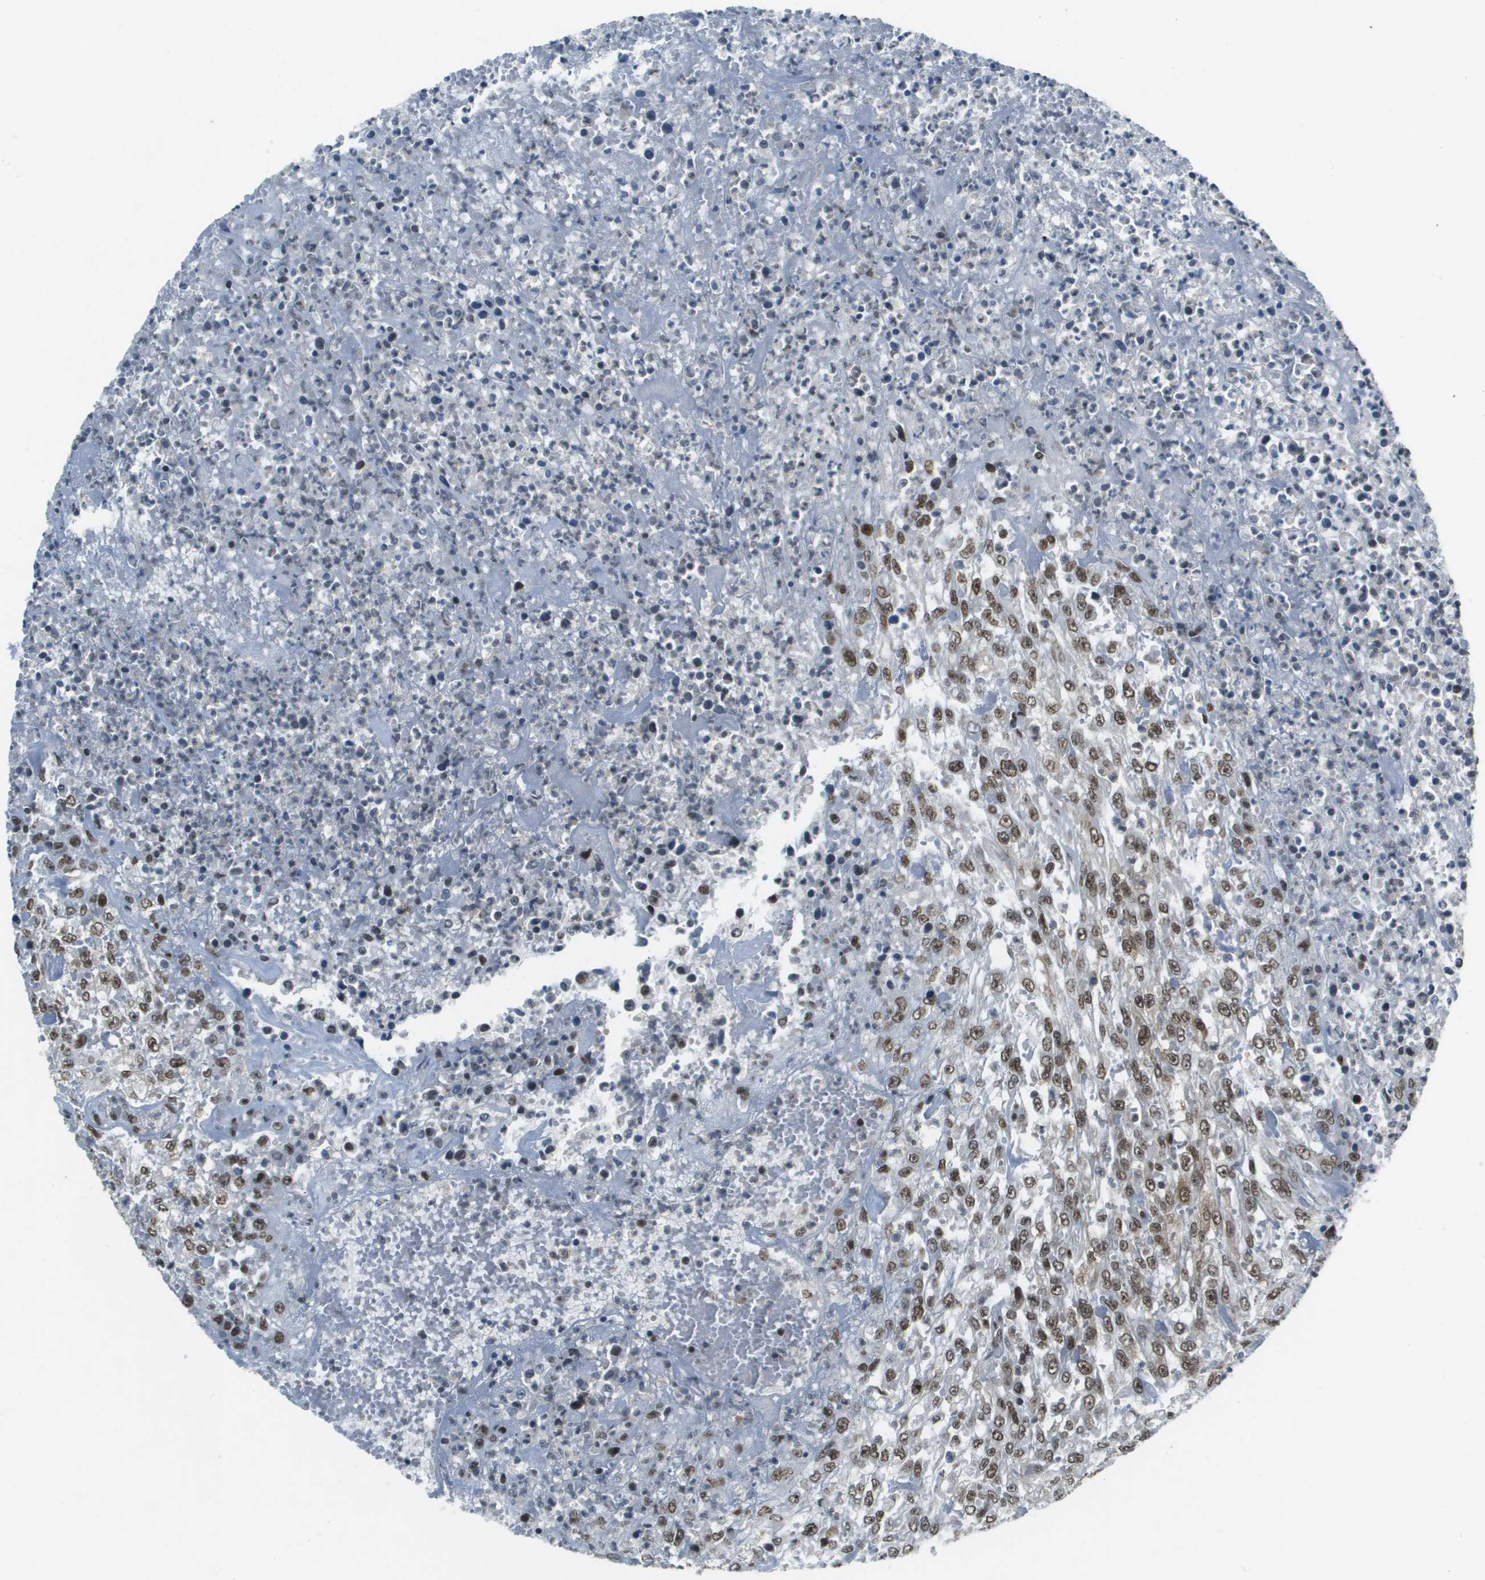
{"staining": {"intensity": "moderate", "quantity": ">75%", "location": "nuclear"}, "tissue": "urothelial cancer", "cell_type": "Tumor cells", "image_type": "cancer", "snomed": [{"axis": "morphology", "description": "Urothelial carcinoma, High grade"}, {"axis": "topography", "description": "Urinary bladder"}], "caption": "Immunohistochemistry image of human urothelial carcinoma (high-grade) stained for a protein (brown), which shows medium levels of moderate nuclear positivity in approximately >75% of tumor cells.", "gene": "IRF7", "patient": {"sex": "male", "age": 46}}